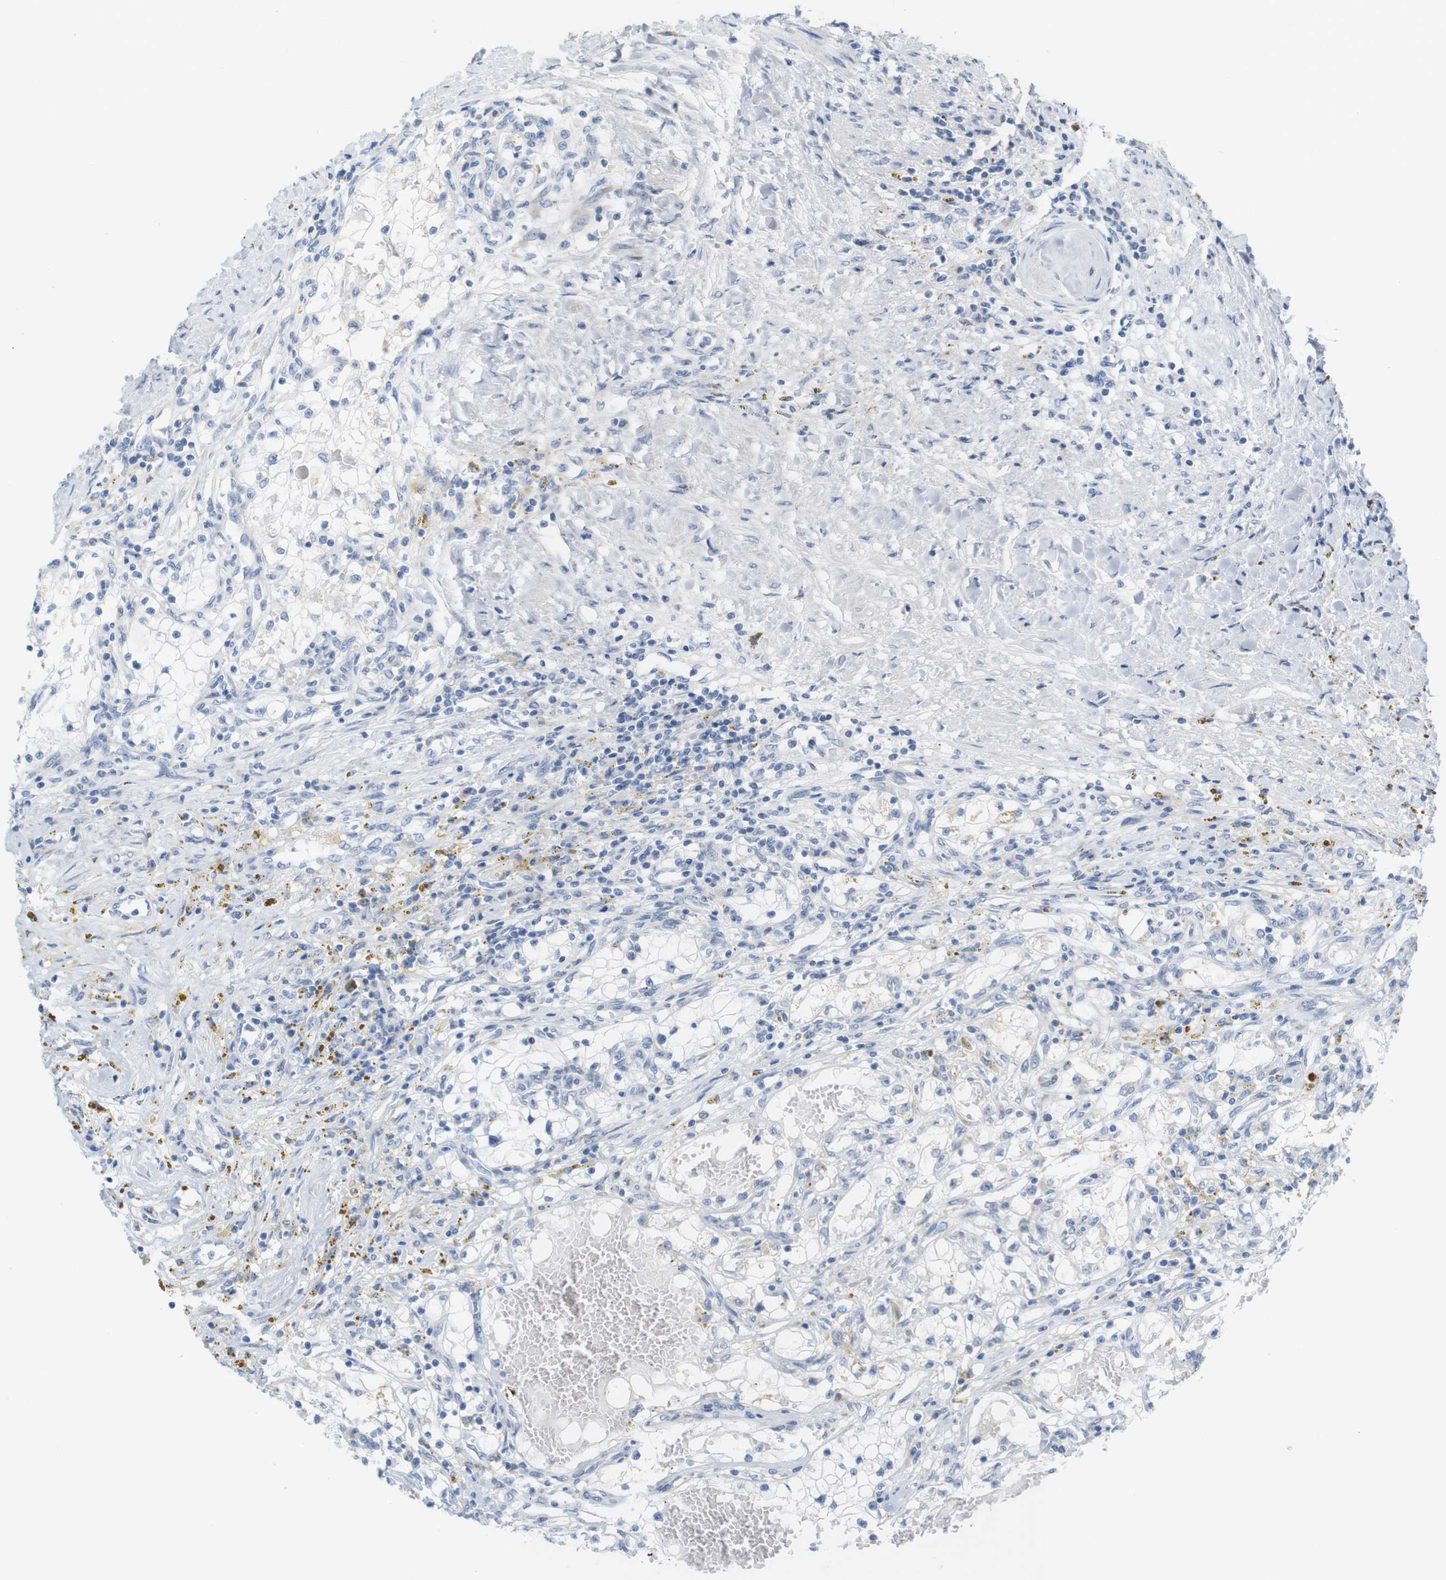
{"staining": {"intensity": "negative", "quantity": "none", "location": "none"}, "tissue": "renal cancer", "cell_type": "Tumor cells", "image_type": "cancer", "snomed": [{"axis": "morphology", "description": "Adenocarcinoma, NOS"}, {"axis": "topography", "description": "Kidney"}], "caption": "The histopathology image reveals no staining of tumor cells in renal cancer.", "gene": "RGS9", "patient": {"sex": "male", "age": 68}}